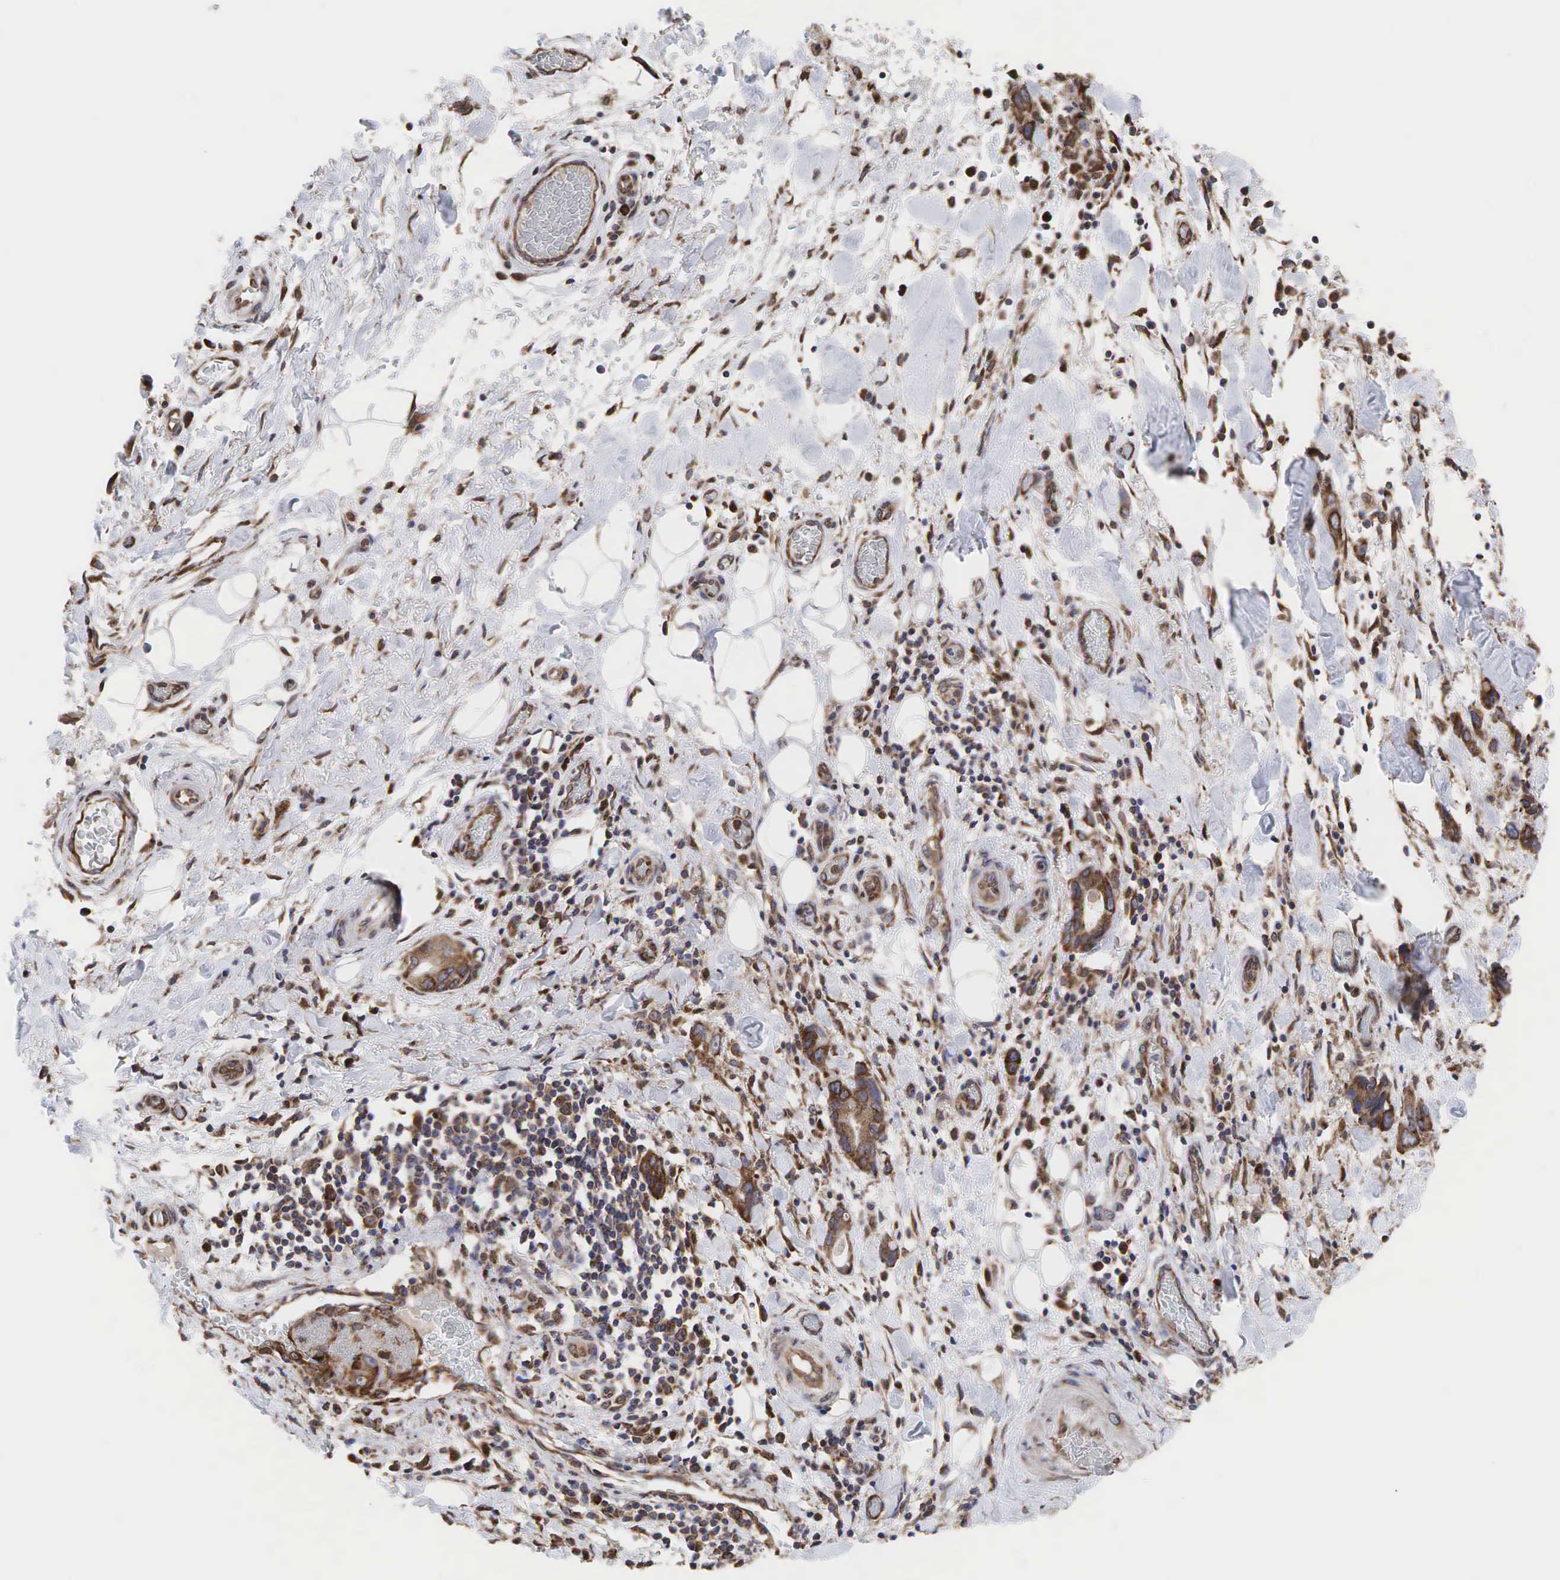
{"staining": {"intensity": "moderate", "quantity": ">75%", "location": "cytoplasmic/membranous"}, "tissue": "stomach cancer", "cell_type": "Tumor cells", "image_type": "cancer", "snomed": [{"axis": "morphology", "description": "Adenocarcinoma, NOS"}, {"axis": "topography", "description": "Stomach, upper"}], "caption": "Protein expression by immunohistochemistry (IHC) reveals moderate cytoplasmic/membranous staining in about >75% of tumor cells in stomach cancer. The staining is performed using DAB brown chromogen to label protein expression. The nuclei are counter-stained blue using hematoxylin.", "gene": "PABPC5", "patient": {"sex": "male", "age": 47}}